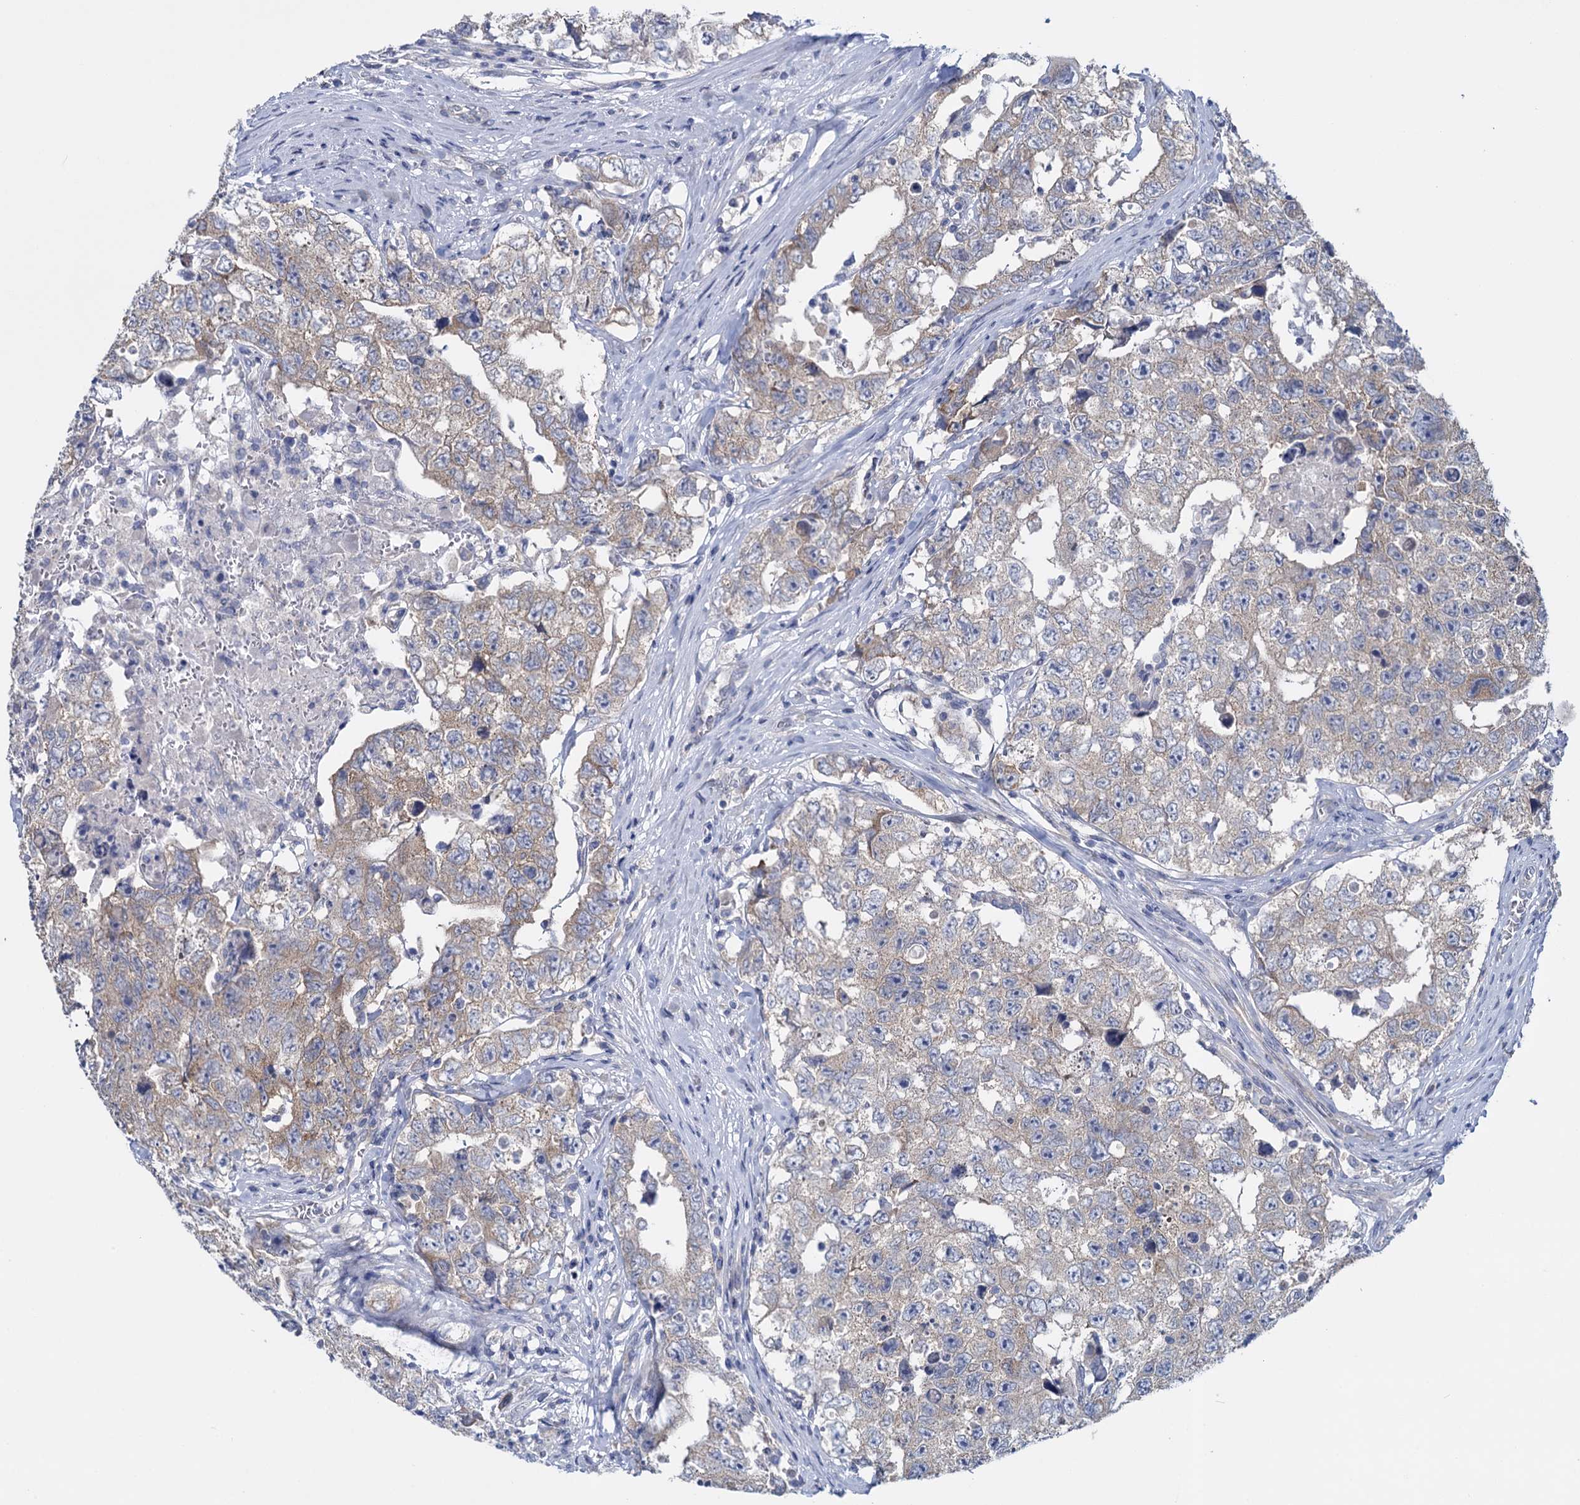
{"staining": {"intensity": "moderate", "quantity": "25%-75%", "location": "cytoplasmic/membranous"}, "tissue": "testis cancer", "cell_type": "Tumor cells", "image_type": "cancer", "snomed": [{"axis": "morphology", "description": "Carcinoma, Embryonal, NOS"}, {"axis": "topography", "description": "Testis"}], "caption": "Human embryonal carcinoma (testis) stained with a brown dye displays moderate cytoplasmic/membranous positive staining in about 25%-75% of tumor cells.", "gene": "GSTM2", "patient": {"sex": "male", "age": 17}}